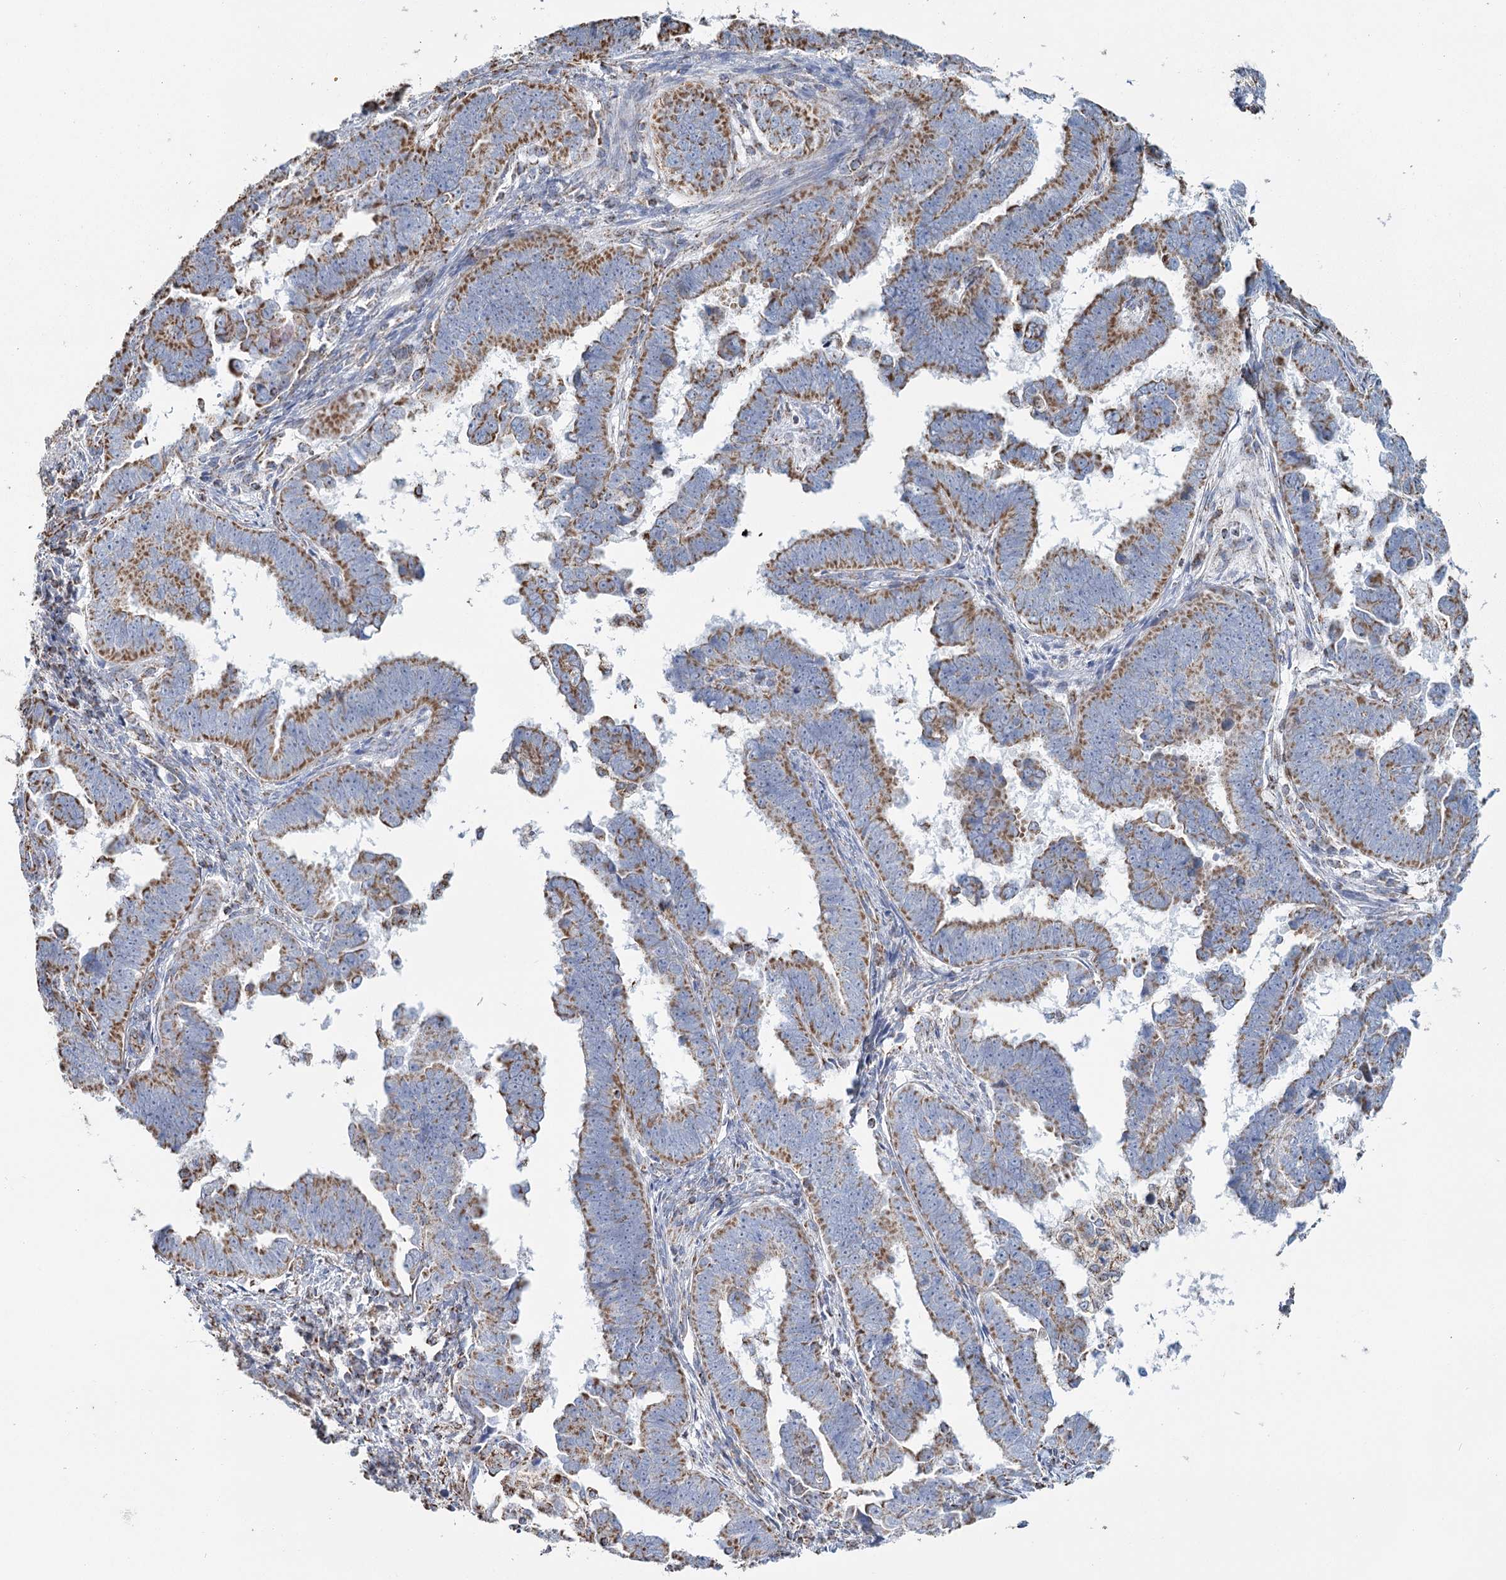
{"staining": {"intensity": "moderate", "quantity": ">75%", "location": "cytoplasmic/membranous"}, "tissue": "endometrial cancer", "cell_type": "Tumor cells", "image_type": "cancer", "snomed": [{"axis": "morphology", "description": "Adenocarcinoma, NOS"}, {"axis": "topography", "description": "Endometrium"}], "caption": "The micrograph displays a brown stain indicating the presence of a protein in the cytoplasmic/membranous of tumor cells in endometrial cancer.", "gene": "MRPL44", "patient": {"sex": "female", "age": 75}}